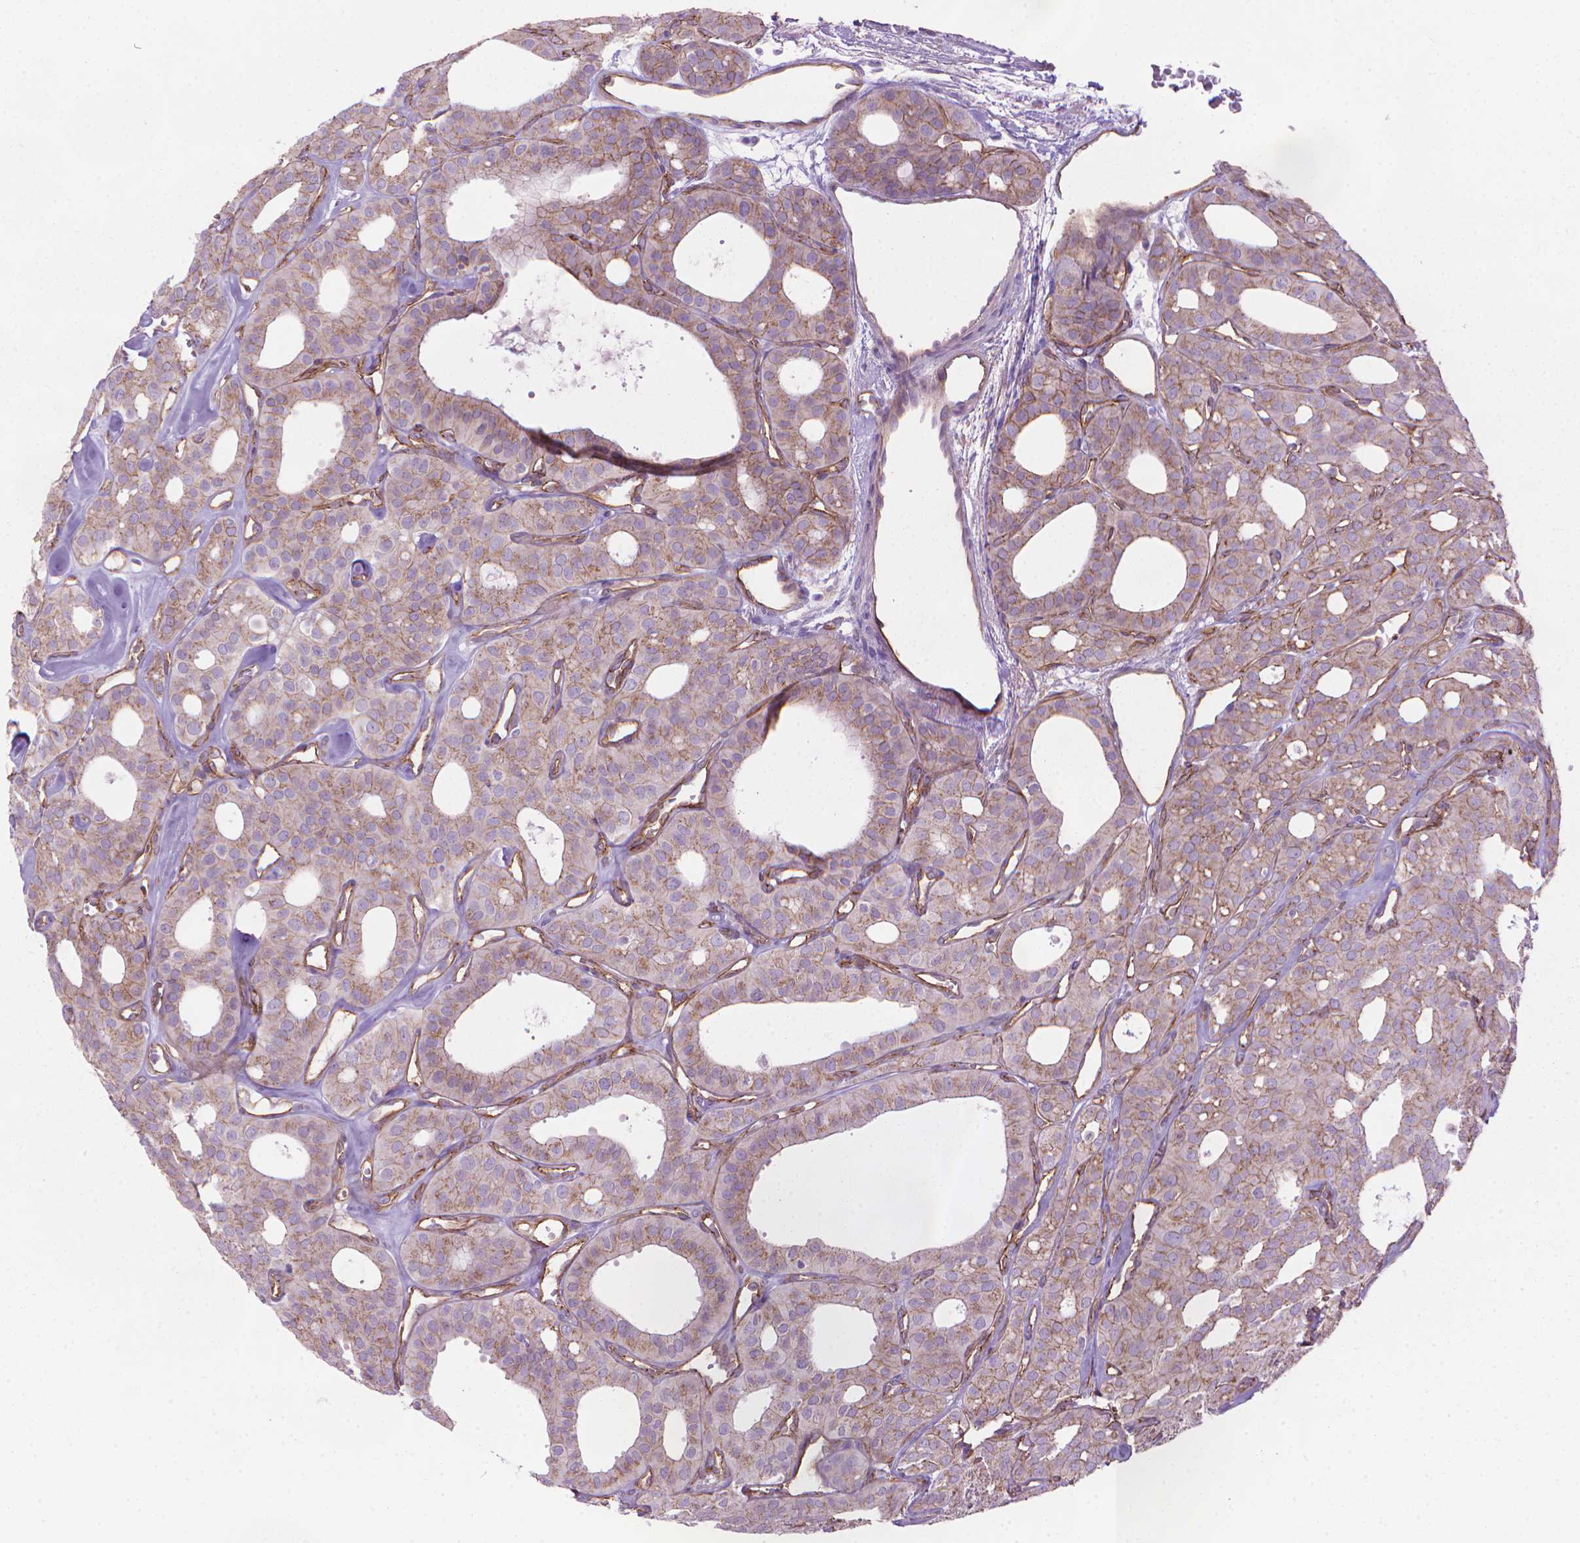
{"staining": {"intensity": "moderate", "quantity": "25%-75%", "location": "cytoplasmic/membranous"}, "tissue": "thyroid cancer", "cell_type": "Tumor cells", "image_type": "cancer", "snomed": [{"axis": "morphology", "description": "Follicular adenoma carcinoma, NOS"}, {"axis": "topography", "description": "Thyroid gland"}], "caption": "Immunohistochemical staining of thyroid follicular adenoma carcinoma shows medium levels of moderate cytoplasmic/membranous expression in approximately 25%-75% of tumor cells.", "gene": "TENT5A", "patient": {"sex": "male", "age": 75}}